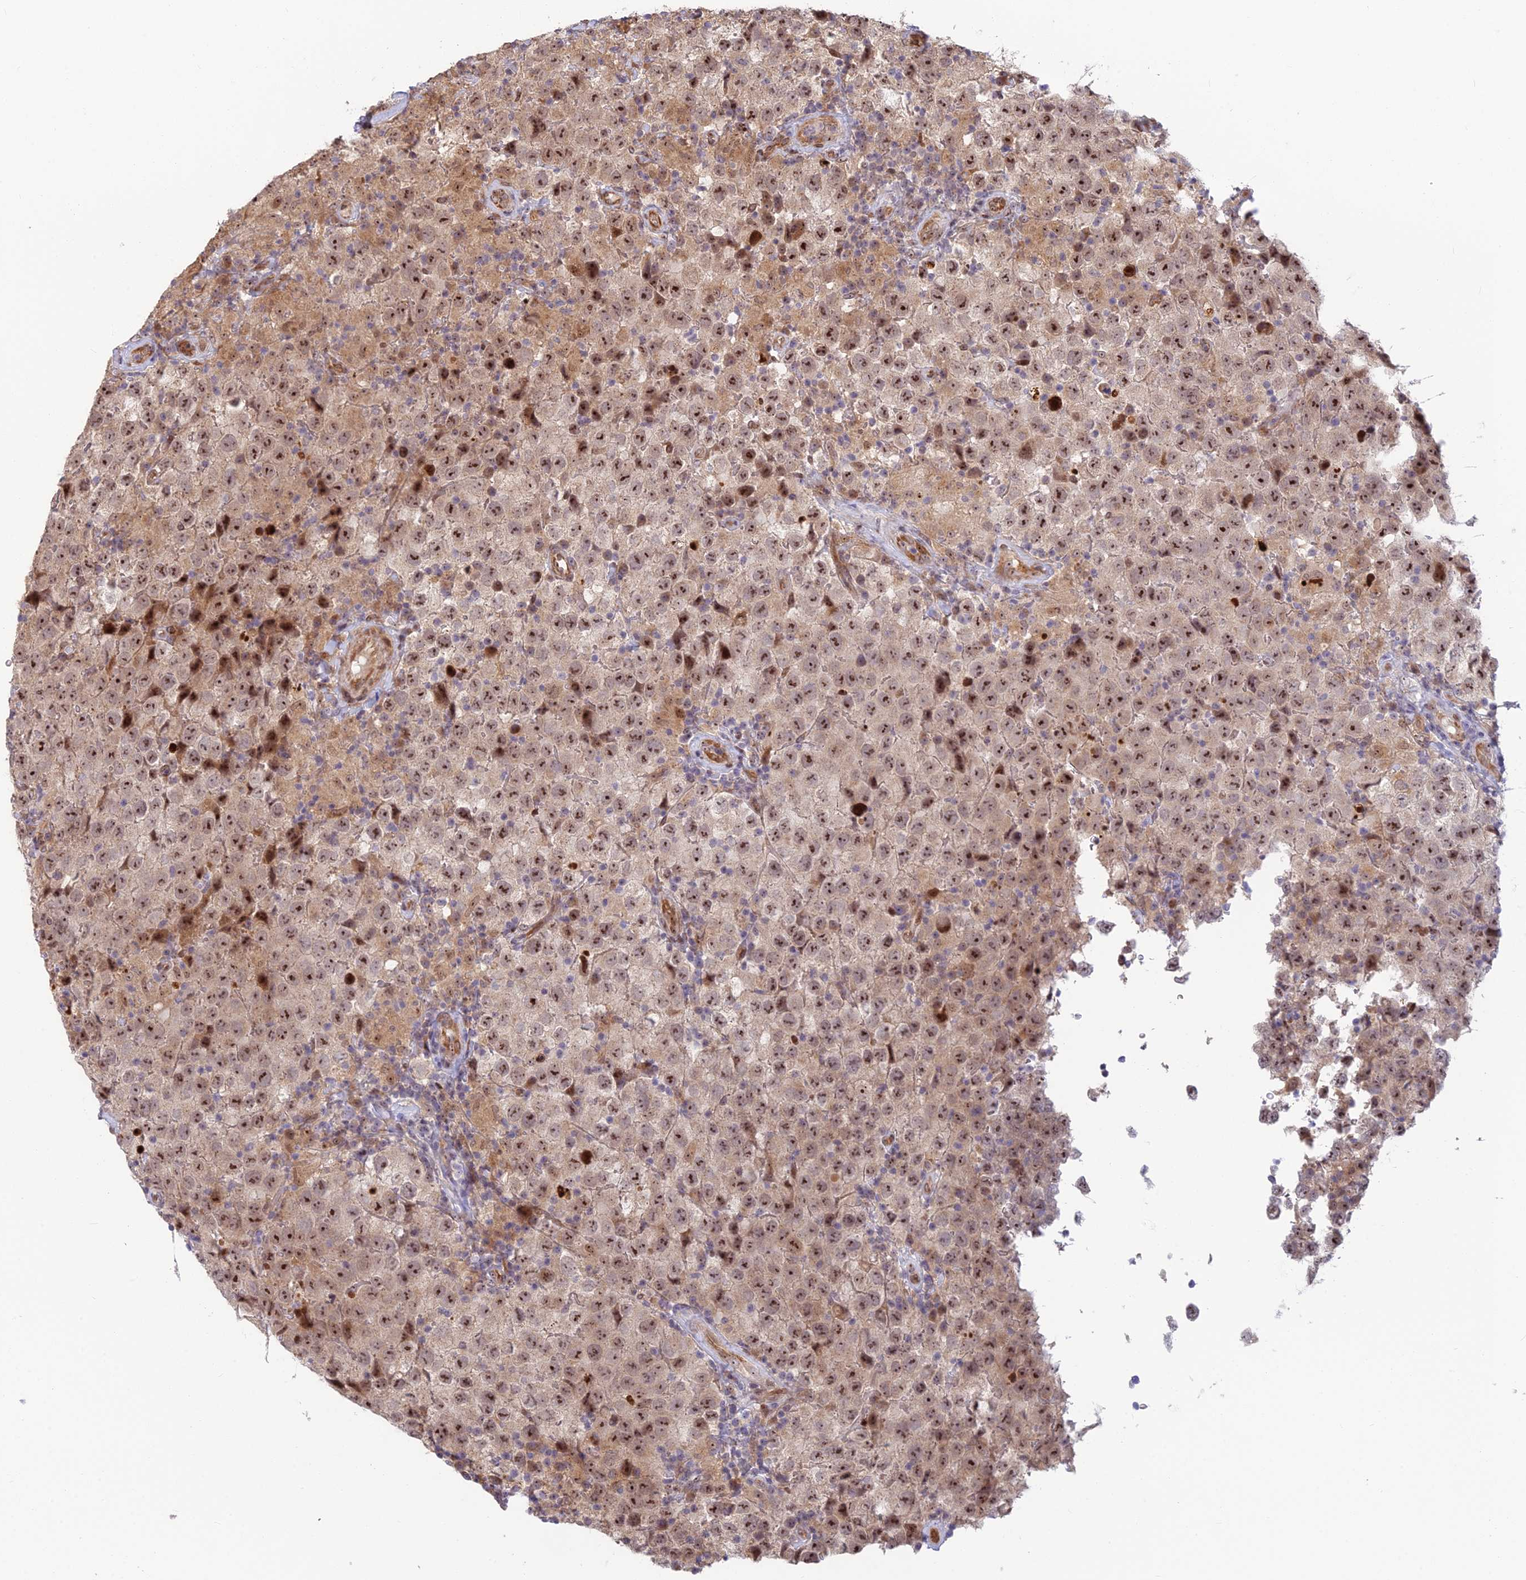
{"staining": {"intensity": "moderate", "quantity": ">75%", "location": "cytoplasmic/membranous,nuclear"}, "tissue": "testis cancer", "cell_type": "Tumor cells", "image_type": "cancer", "snomed": [{"axis": "morphology", "description": "Seminoma, NOS"}, {"axis": "morphology", "description": "Carcinoma, Embryonal, NOS"}, {"axis": "topography", "description": "Testis"}], "caption": "Embryonal carcinoma (testis) stained with DAB (3,3'-diaminobenzidine) immunohistochemistry demonstrates medium levels of moderate cytoplasmic/membranous and nuclear expression in about >75% of tumor cells.", "gene": "UFSP2", "patient": {"sex": "male", "age": 41}}